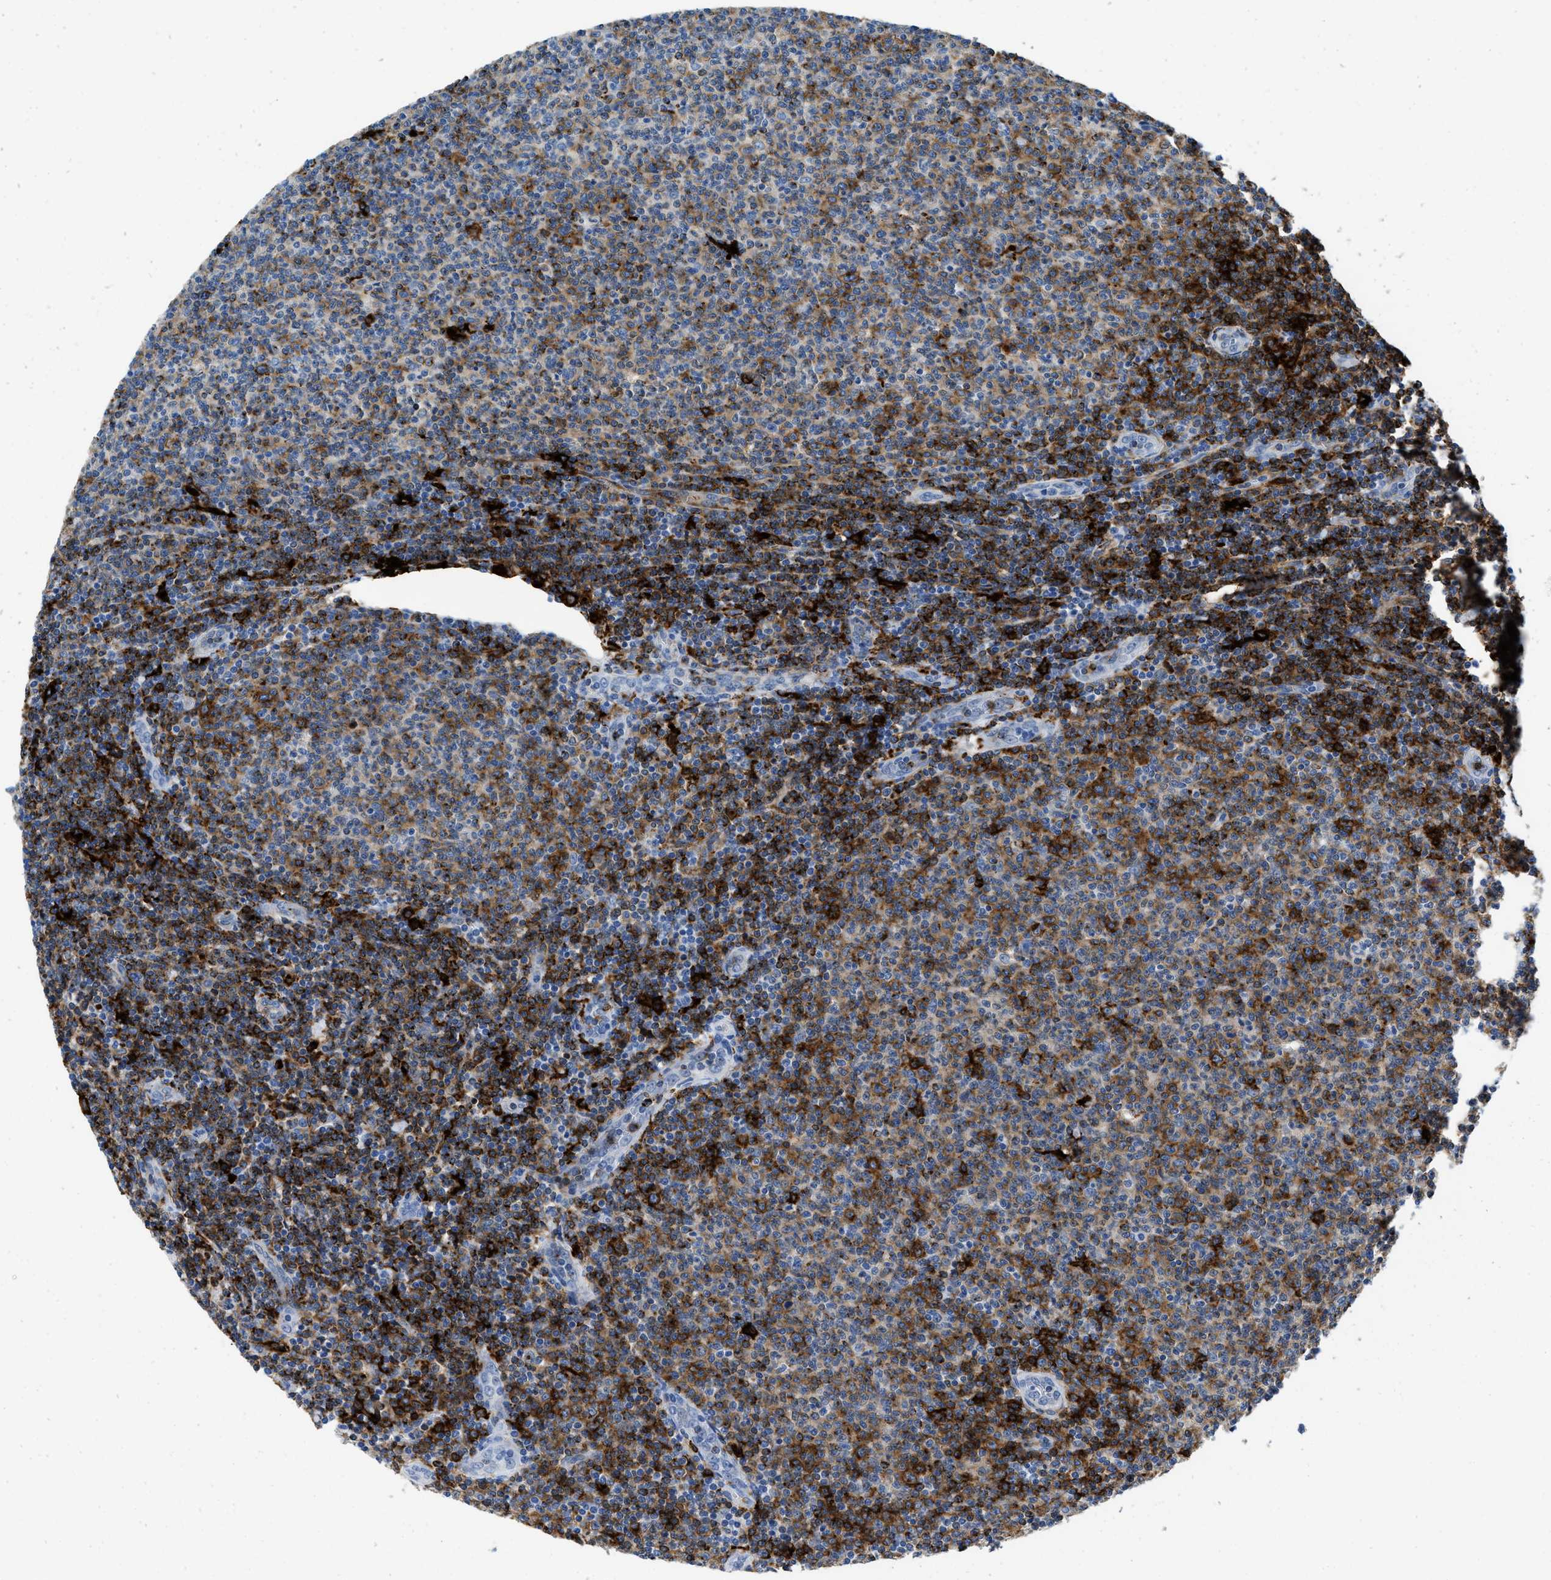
{"staining": {"intensity": "moderate", "quantity": "25%-75%", "location": "cytoplasmic/membranous"}, "tissue": "lymphoma", "cell_type": "Tumor cells", "image_type": "cancer", "snomed": [{"axis": "morphology", "description": "Malignant lymphoma, non-Hodgkin's type, Low grade"}, {"axis": "topography", "description": "Lymph node"}], "caption": "Protein expression by immunohistochemistry (IHC) shows moderate cytoplasmic/membranous expression in about 25%-75% of tumor cells in lymphoma.", "gene": "CD226", "patient": {"sex": "male", "age": 66}}